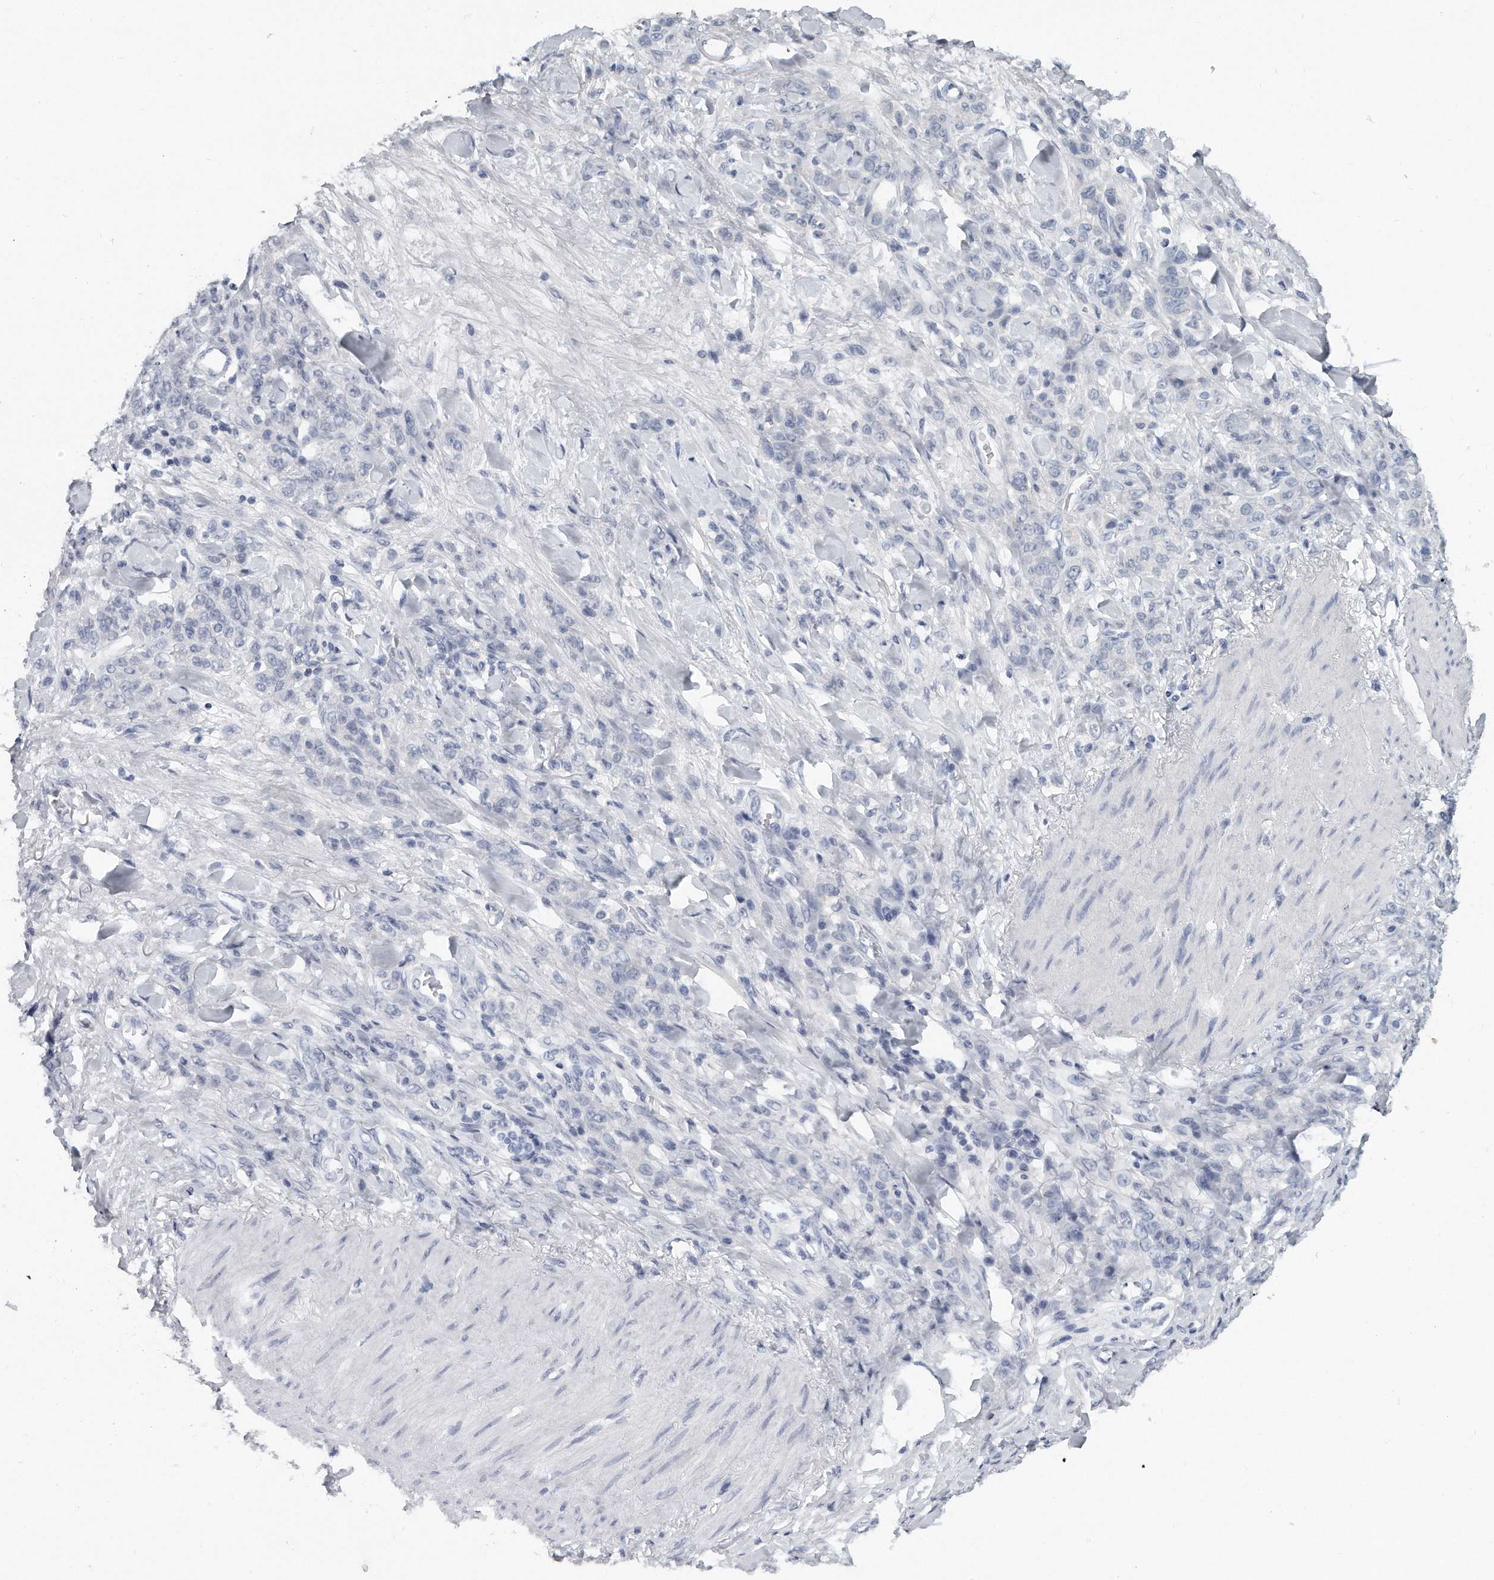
{"staining": {"intensity": "negative", "quantity": "none", "location": "none"}, "tissue": "stomach cancer", "cell_type": "Tumor cells", "image_type": "cancer", "snomed": [{"axis": "morphology", "description": "Normal tissue, NOS"}, {"axis": "morphology", "description": "Adenocarcinoma, NOS"}, {"axis": "topography", "description": "Stomach"}], "caption": "This is a image of immunohistochemistry (IHC) staining of adenocarcinoma (stomach), which shows no expression in tumor cells.", "gene": "KLHL7", "patient": {"sex": "male", "age": 82}}